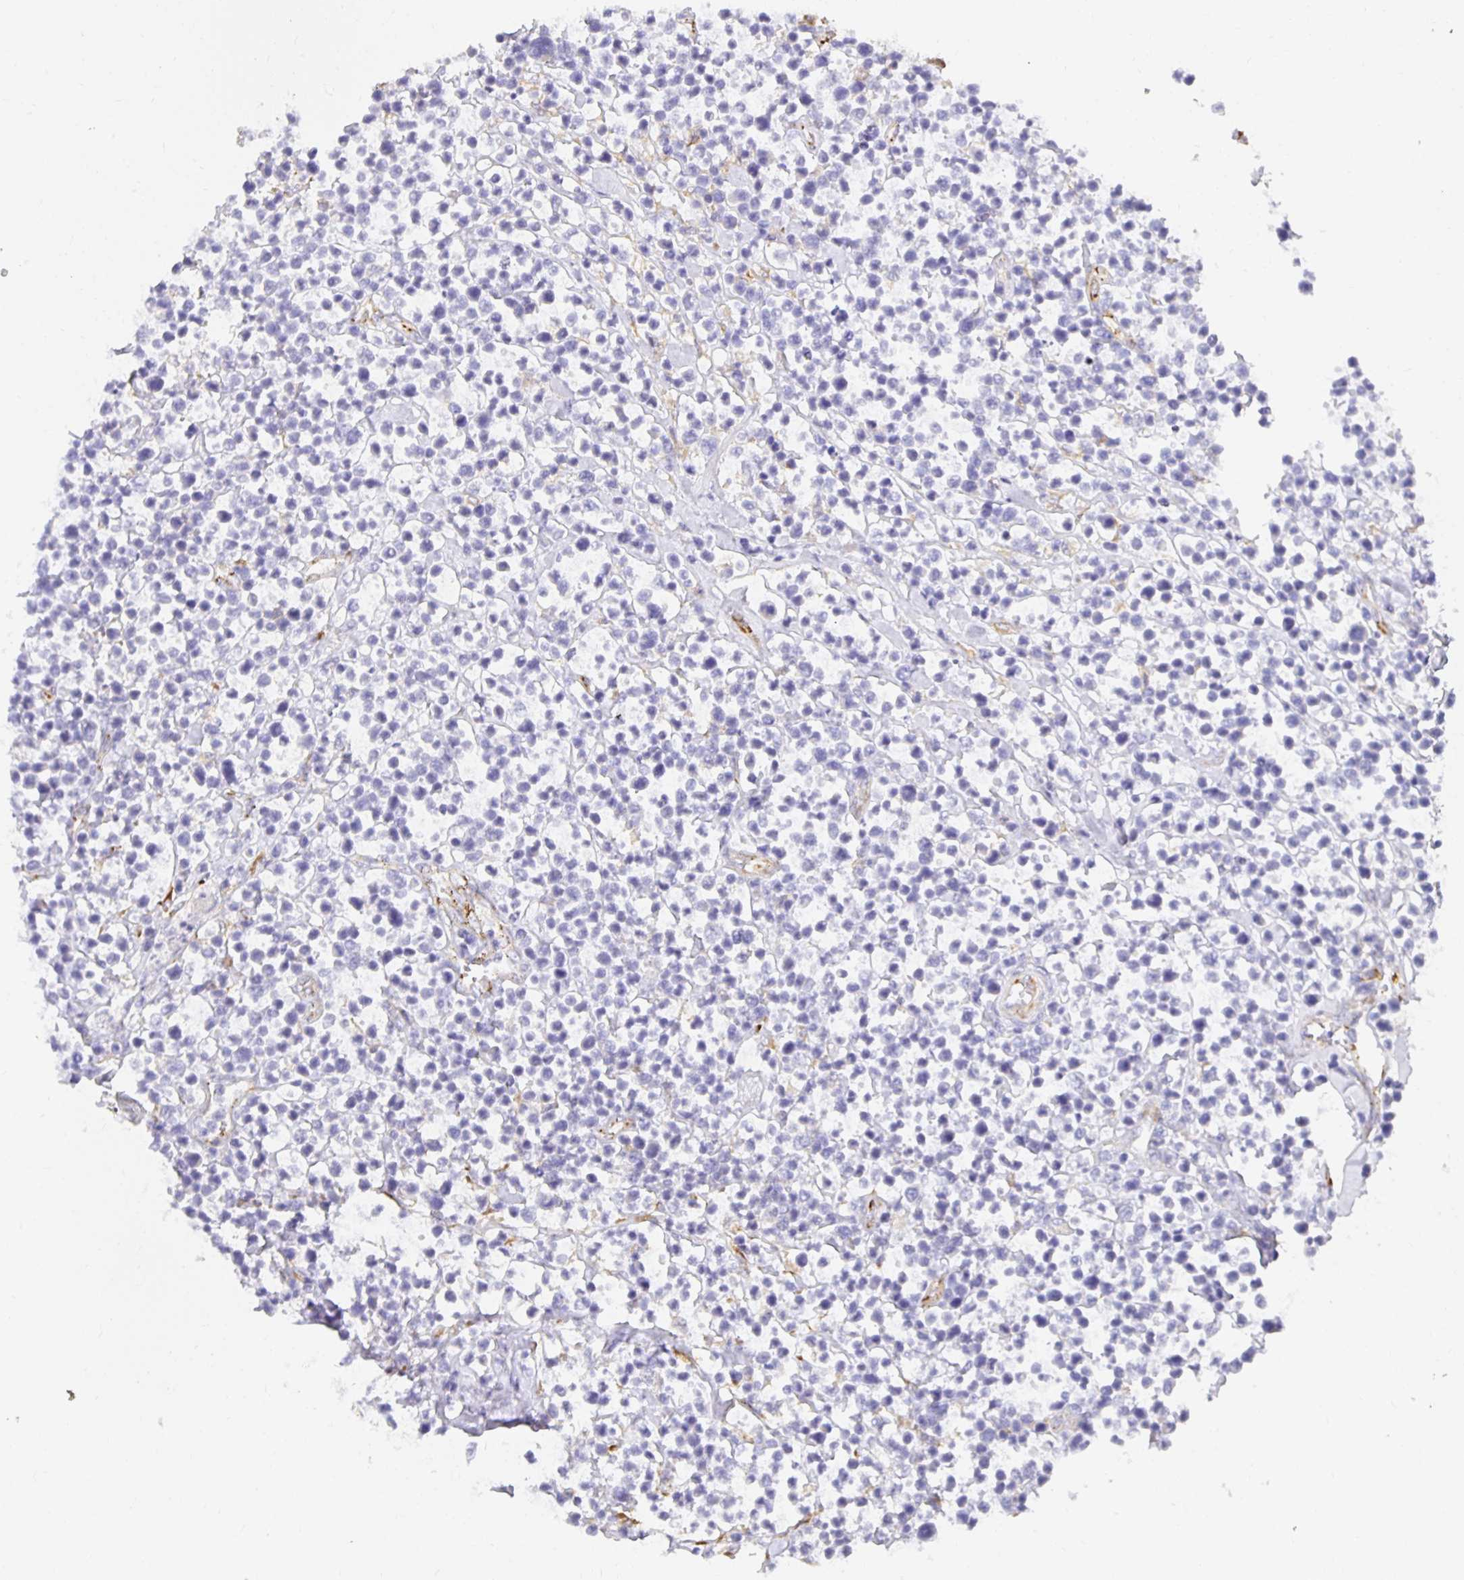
{"staining": {"intensity": "negative", "quantity": "none", "location": "none"}, "tissue": "lymphoma", "cell_type": "Tumor cells", "image_type": "cancer", "snomed": [{"axis": "morphology", "description": "Malignant lymphoma, non-Hodgkin's type, High grade"}, {"axis": "topography", "description": "Soft tissue"}], "caption": "A photomicrograph of lymphoma stained for a protein displays no brown staining in tumor cells. (DAB immunohistochemistry, high magnification).", "gene": "PLOD1", "patient": {"sex": "female", "age": 56}}